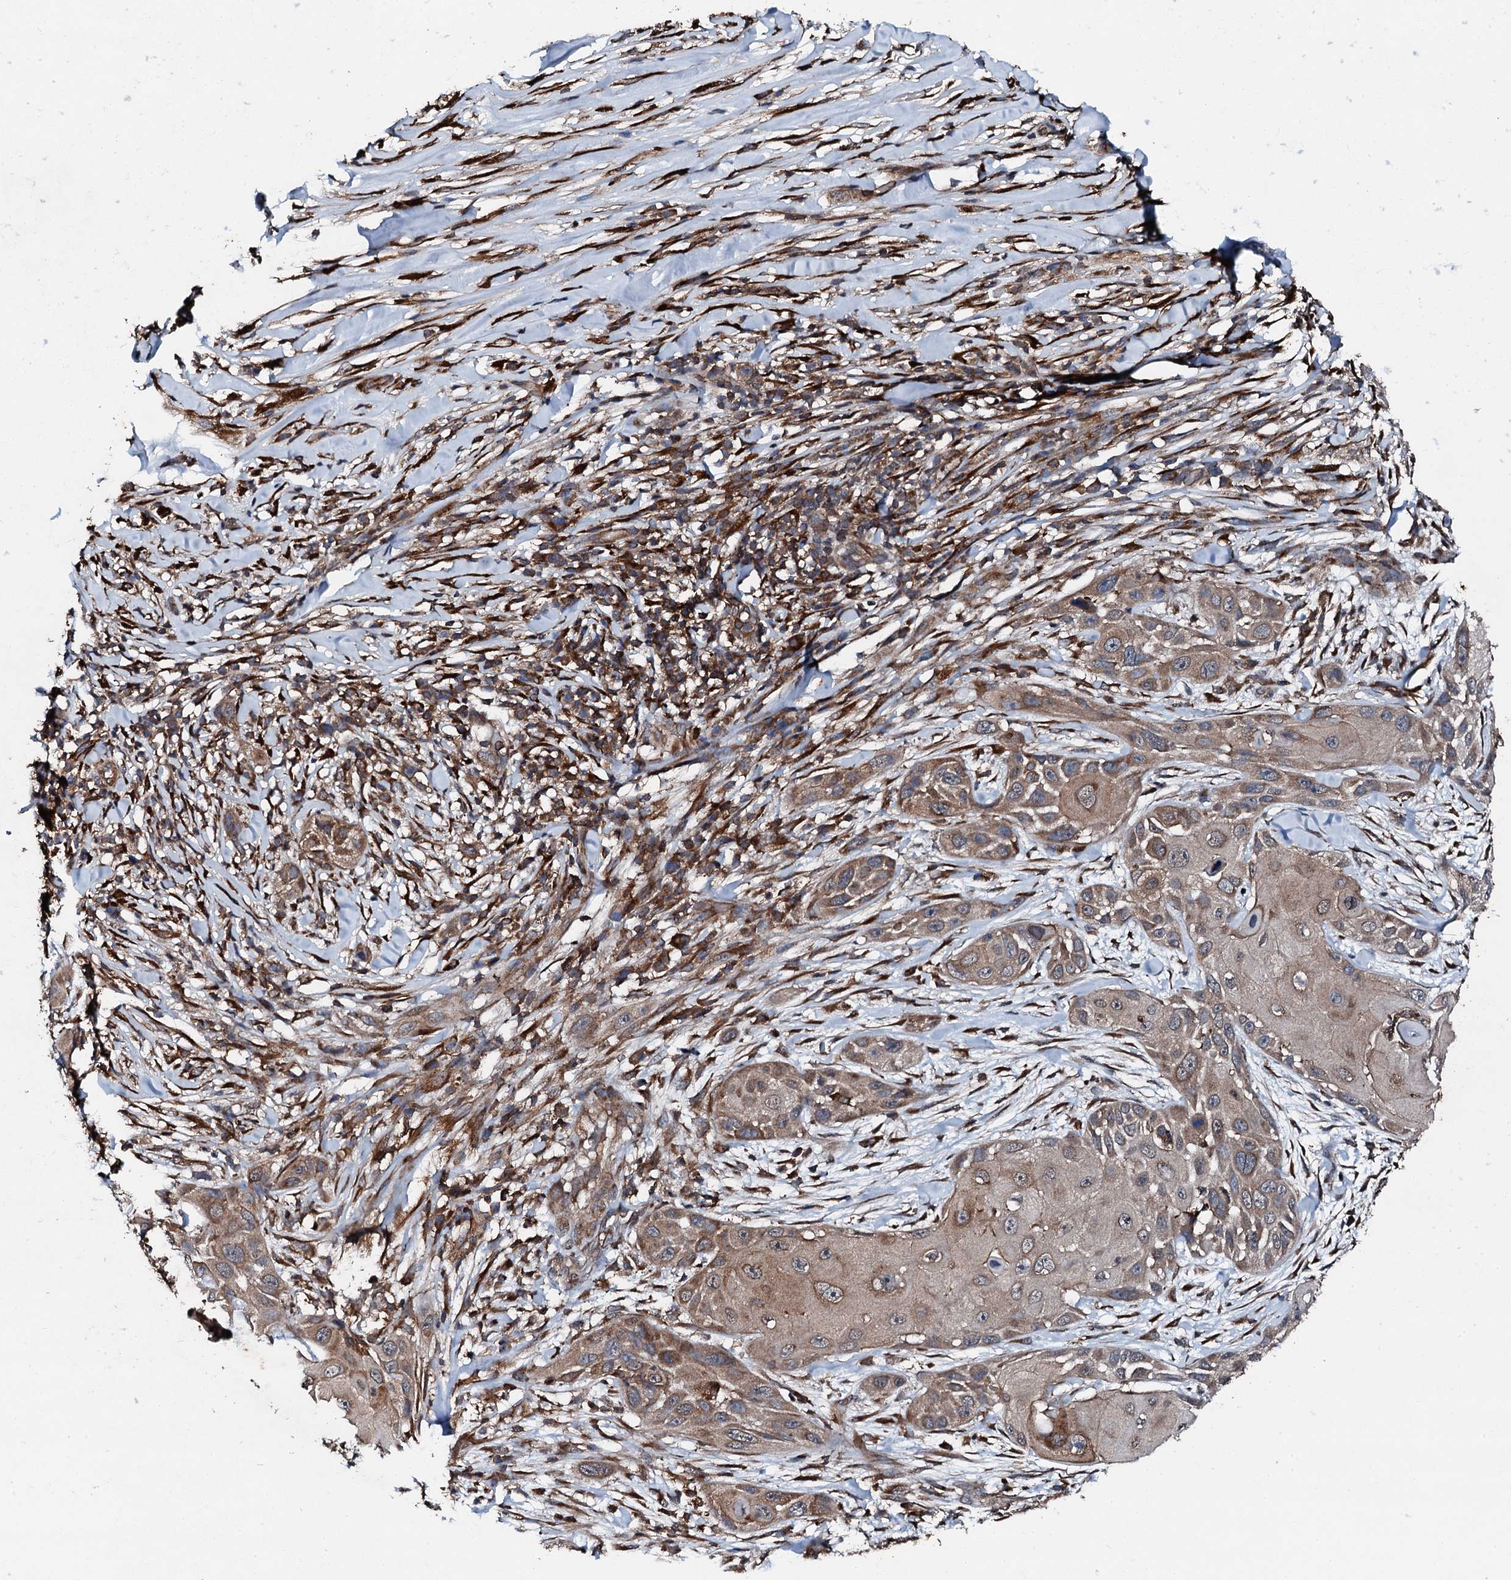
{"staining": {"intensity": "weak", "quantity": ">75%", "location": "cytoplasmic/membranous"}, "tissue": "skin cancer", "cell_type": "Tumor cells", "image_type": "cancer", "snomed": [{"axis": "morphology", "description": "Squamous cell carcinoma, NOS"}, {"axis": "topography", "description": "Skin"}], "caption": "A brown stain labels weak cytoplasmic/membranous expression of a protein in human skin cancer (squamous cell carcinoma) tumor cells.", "gene": "EDC4", "patient": {"sex": "female", "age": 44}}